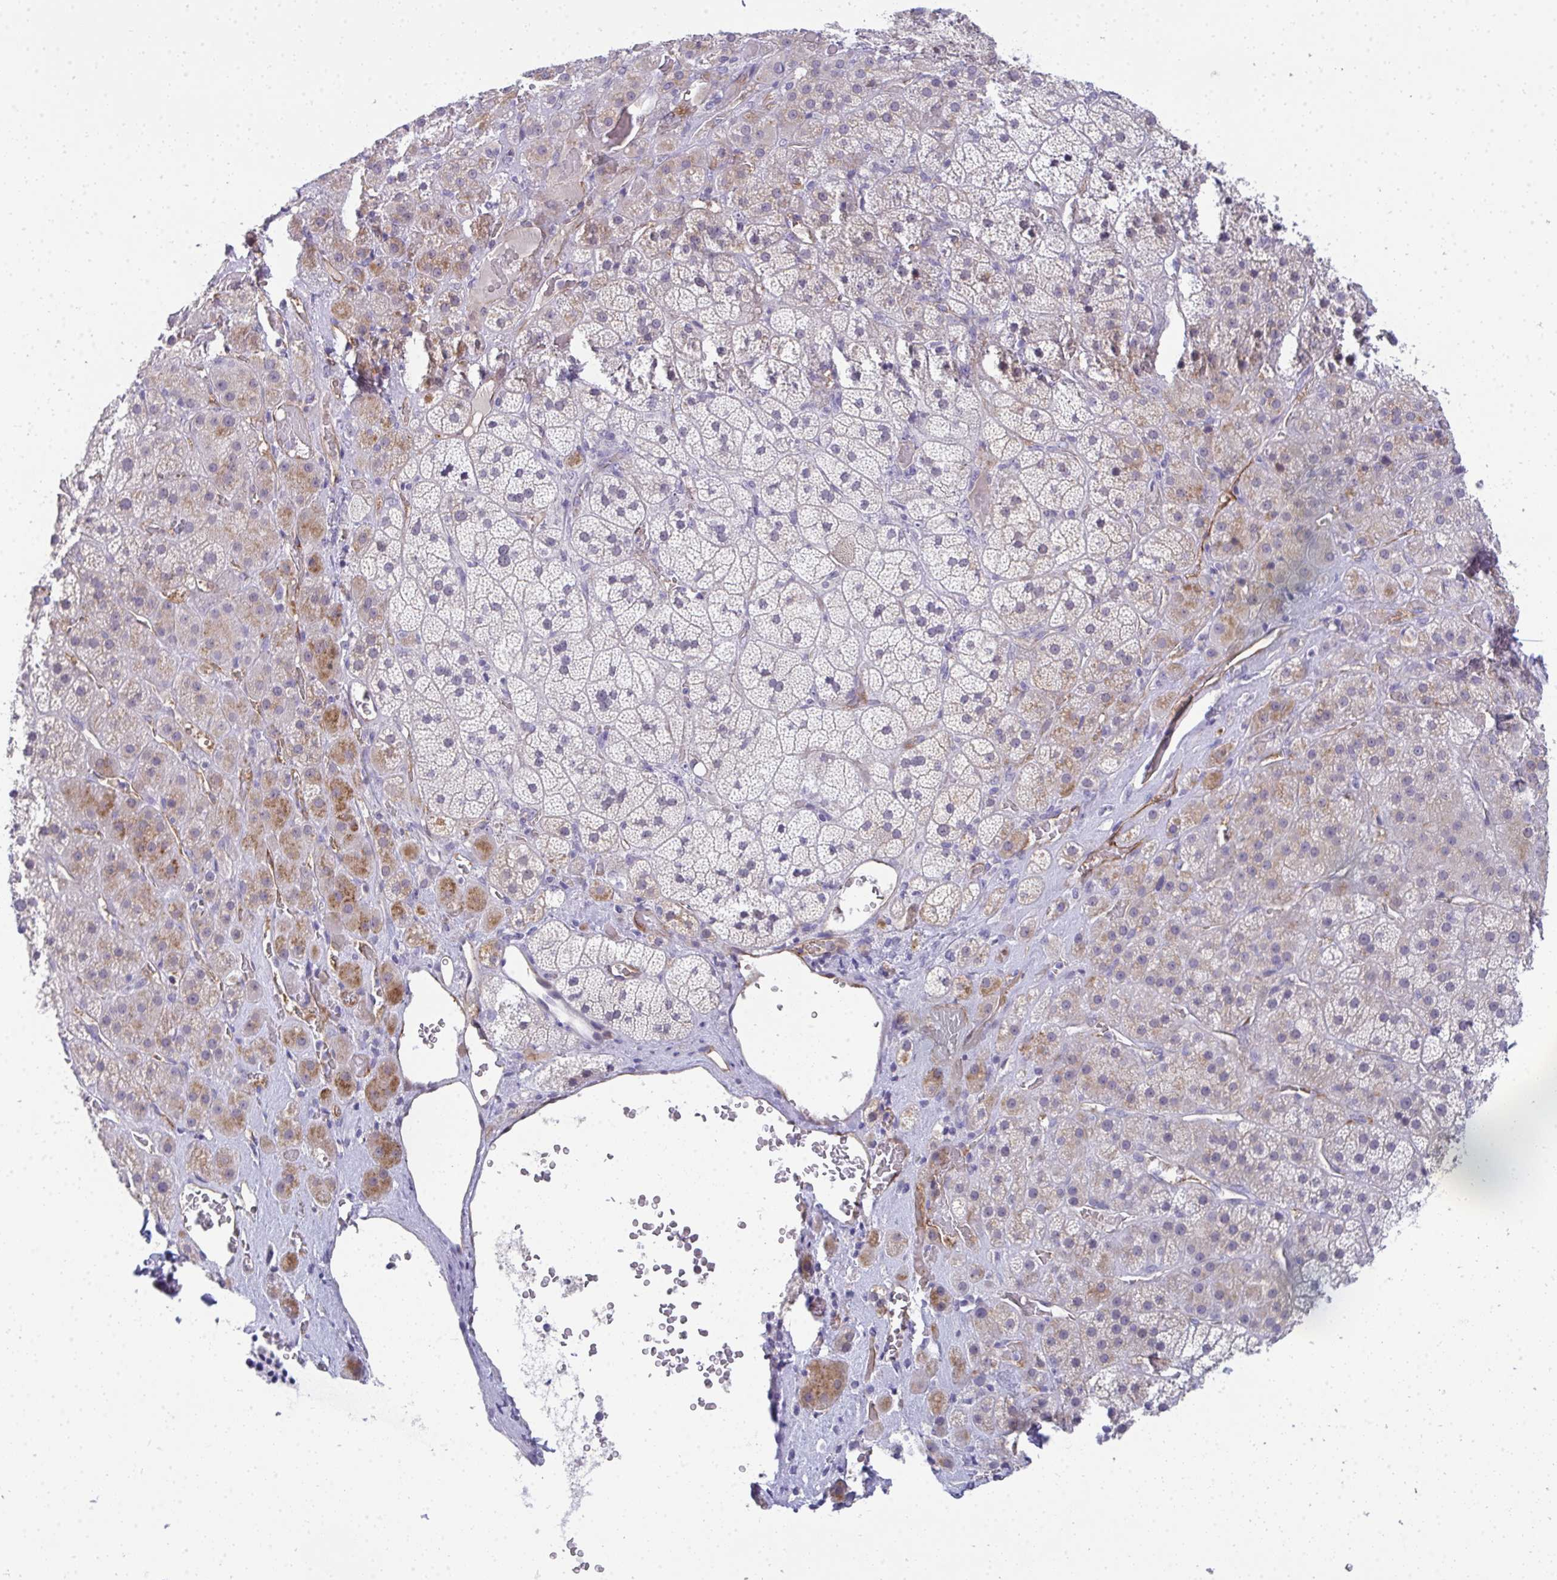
{"staining": {"intensity": "moderate", "quantity": "<25%", "location": "cytoplasmic/membranous"}, "tissue": "adrenal gland", "cell_type": "Glandular cells", "image_type": "normal", "snomed": [{"axis": "morphology", "description": "Normal tissue, NOS"}, {"axis": "topography", "description": "Adrenal gland"}], "caption": "A brown stain highlights moderate cytoplasmic/membranous positivity of a protein in glandular cells of benign adrenal gland.", "gene": "TMEM82", "patient": {"sex": "male", "age": 57}}